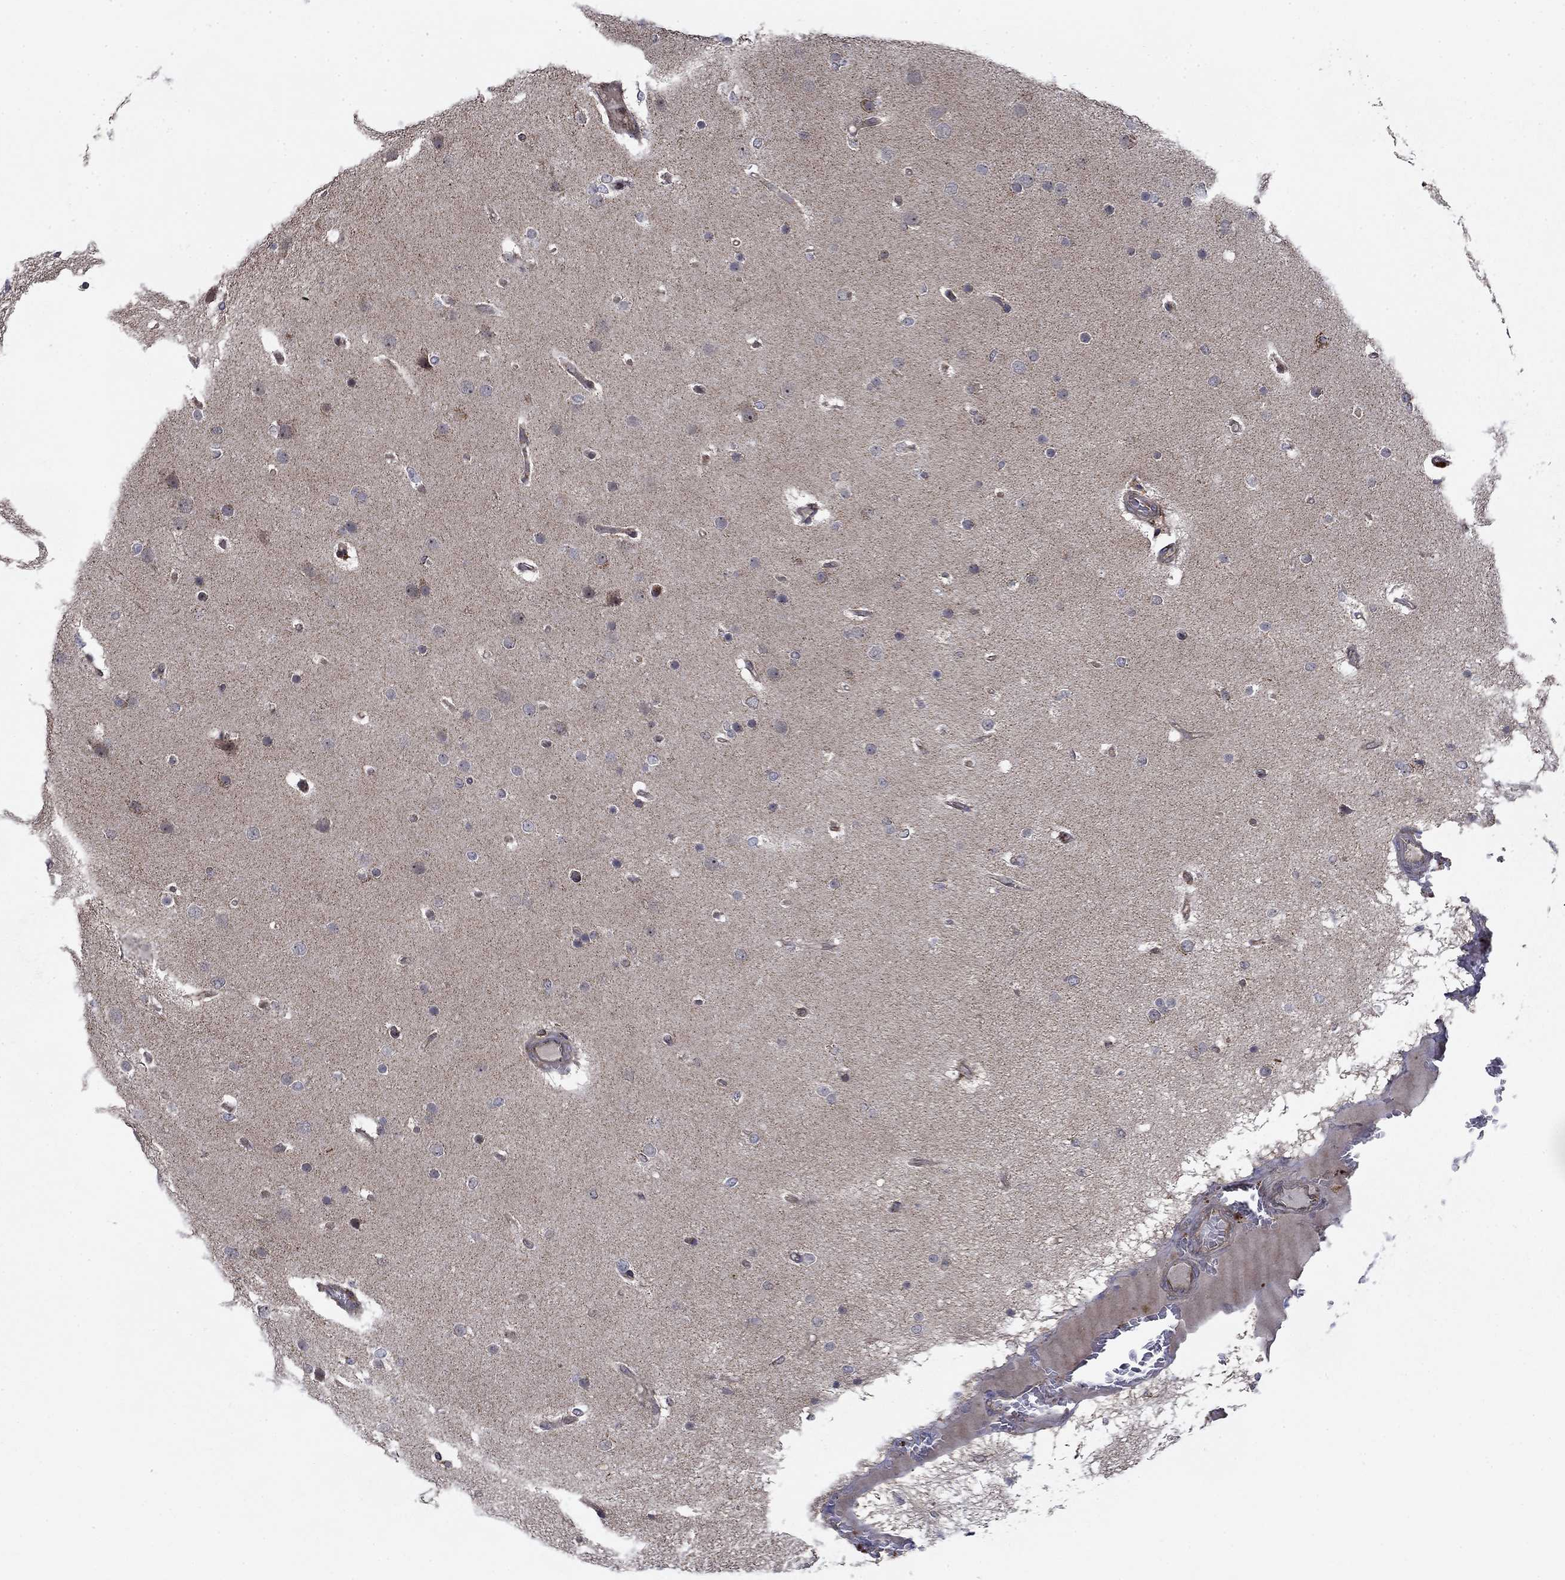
{"staining": {"intensity": "negative", "quantity": "none", "location": "none"}, "tissue": "glioma", "cell_type": "Tumor cells", "image_type": "cancer", "snomed": [{"axis": "morphology", "description": "Glioma, malignant, High grade"}, {"axis": "topography", "description": "Brain"}], "caption": "Protein analysis of glioma demonstrates no significant staining in tumor cells. (DAB immunohistochemistry (IHC), high magnification).", "gene": "IFI35", "patient": {"sex": "female", "age": 61}}